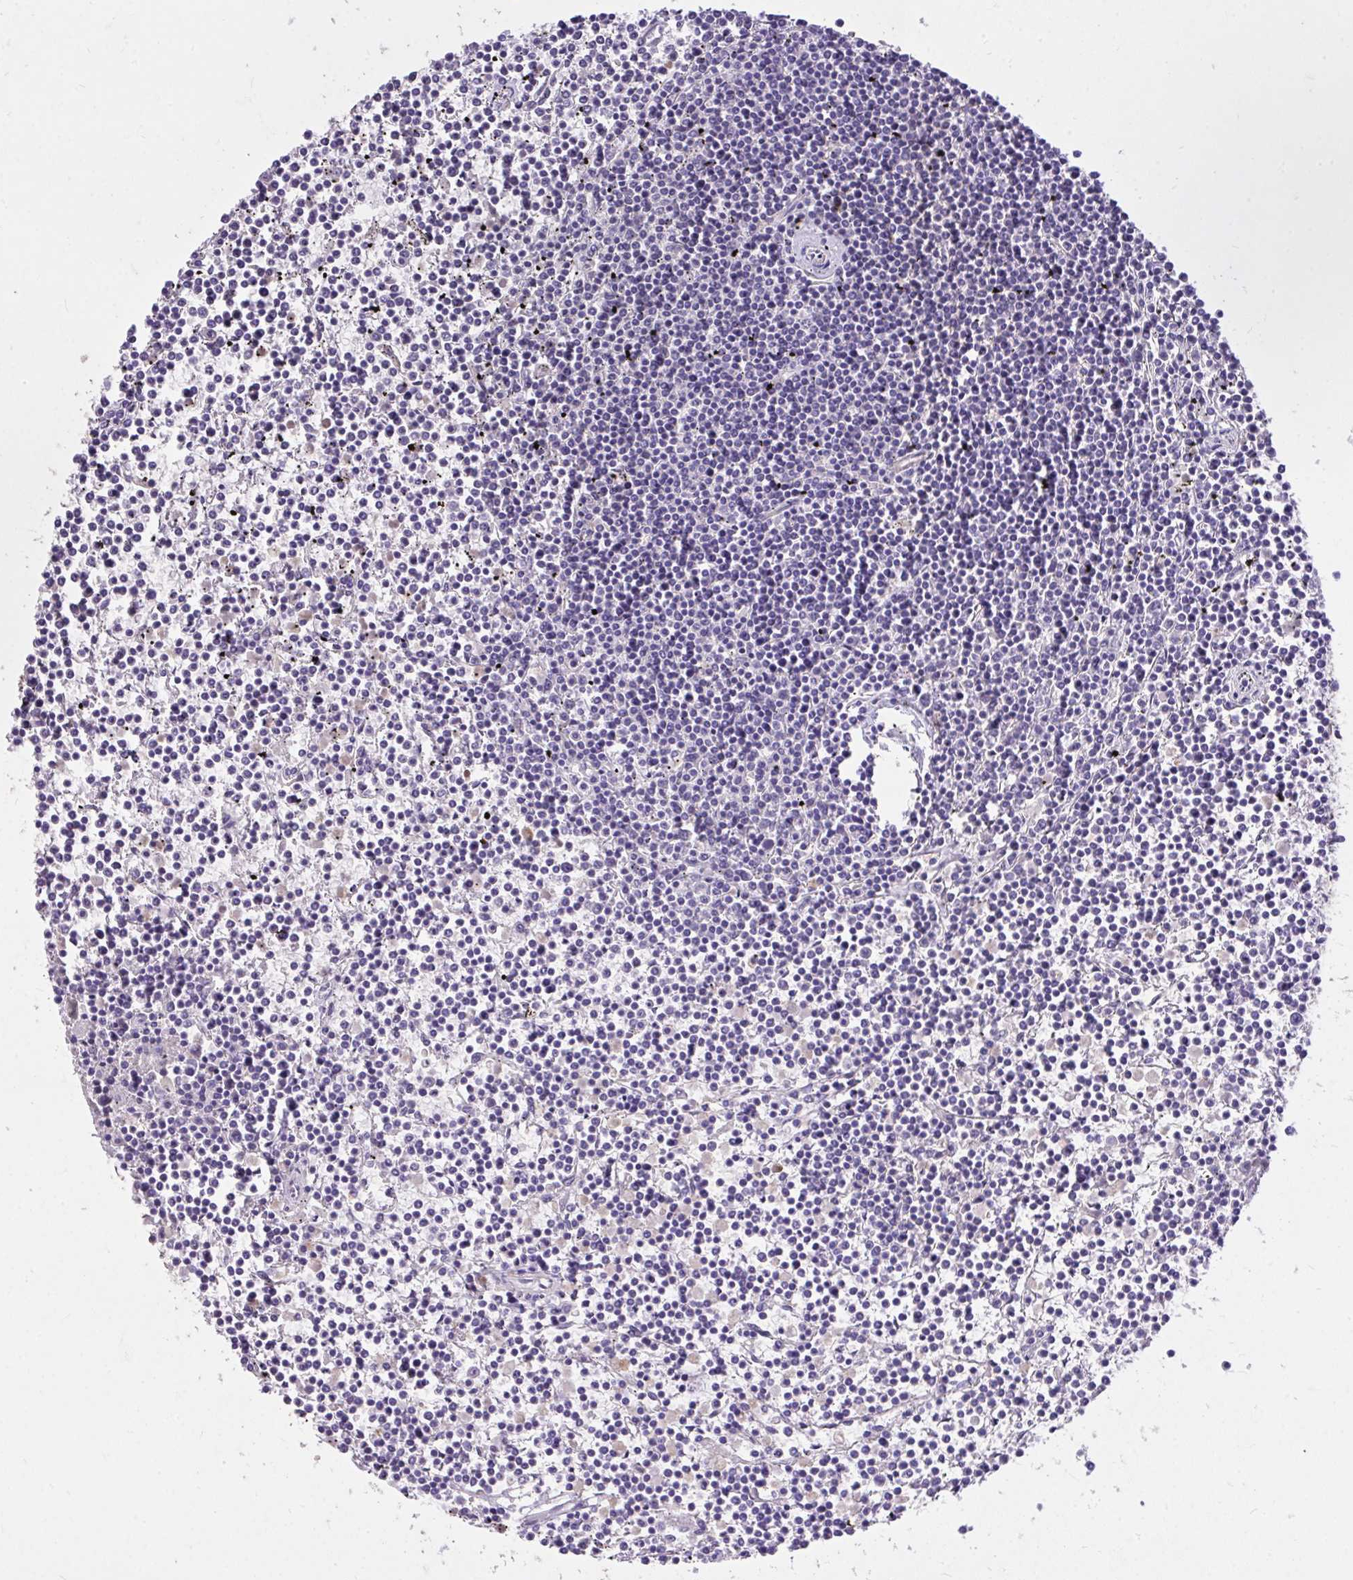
{"staining": {"intensity": "negative", "quantity": "none", "location": "none"}, "tissue": "lymphoma", "cell_type": "Tumor cells", "image_type": "cancer", "snomed": [{"axis": "morphology", "description": "Malignant lymphoma, non-Hodgkin's type, Low grade"}, {"axis": "topography", "description": "Spleen"}], "caption": "Immunohistochemistry (IHC) histopathology image of human lymphoma stained for a protein (brown), which demonstrates no staining in tumor cells.", "gene": "MPC2", "patient": {"sex": "female", "age": 19}}